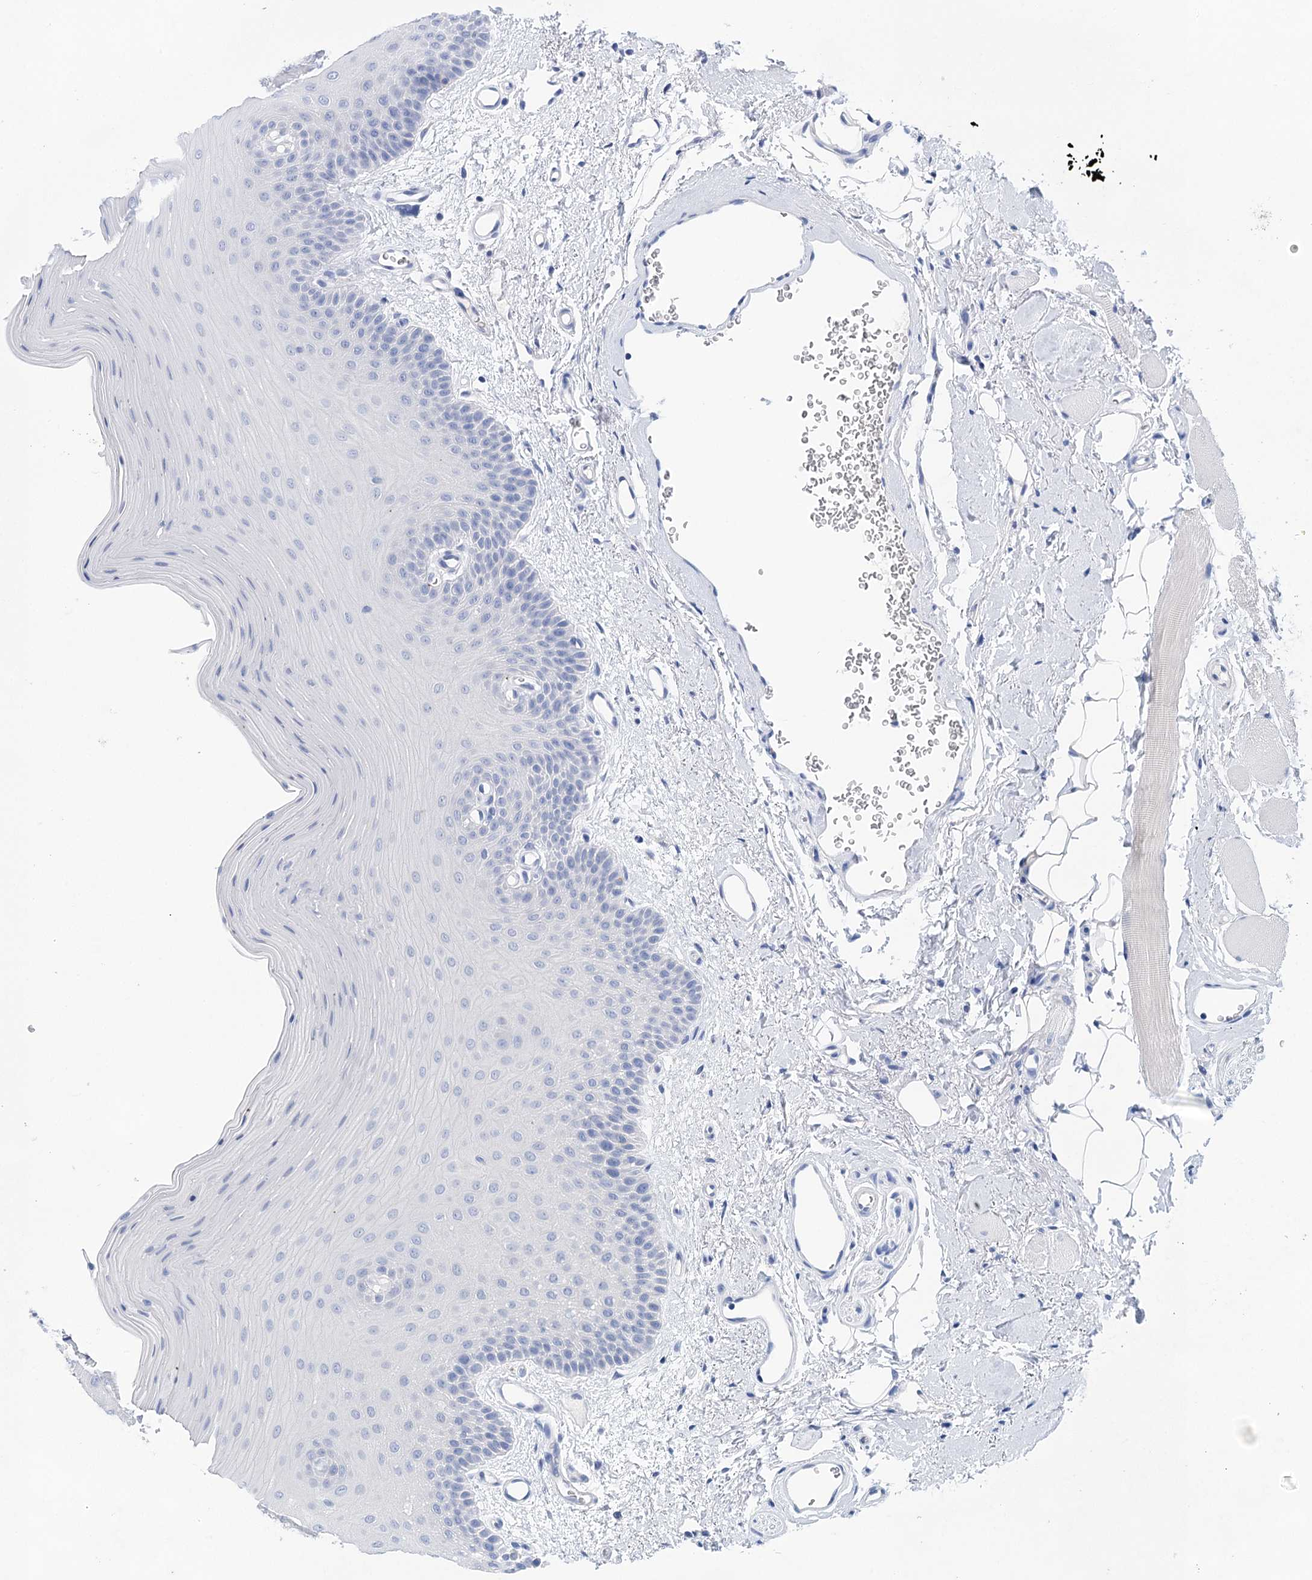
{"staining": {"intensity": "negative", "quantity": "none", "location": "none"}, "tissue": "oral mucosa", "cell_type": "Squamous epithelial cells", "image_type": "normal", "snomed": [{"axis": "morphology", "description": "Normal tissue, NOS"}, {"axis": "topography", "description": "Oral tissue"}], "caption": "IHC of benign human oral mucosa shows no positivity in squamous epithelial cells.", "gene": "LALBA", "patient": {"sex": "male", "age": 68}}